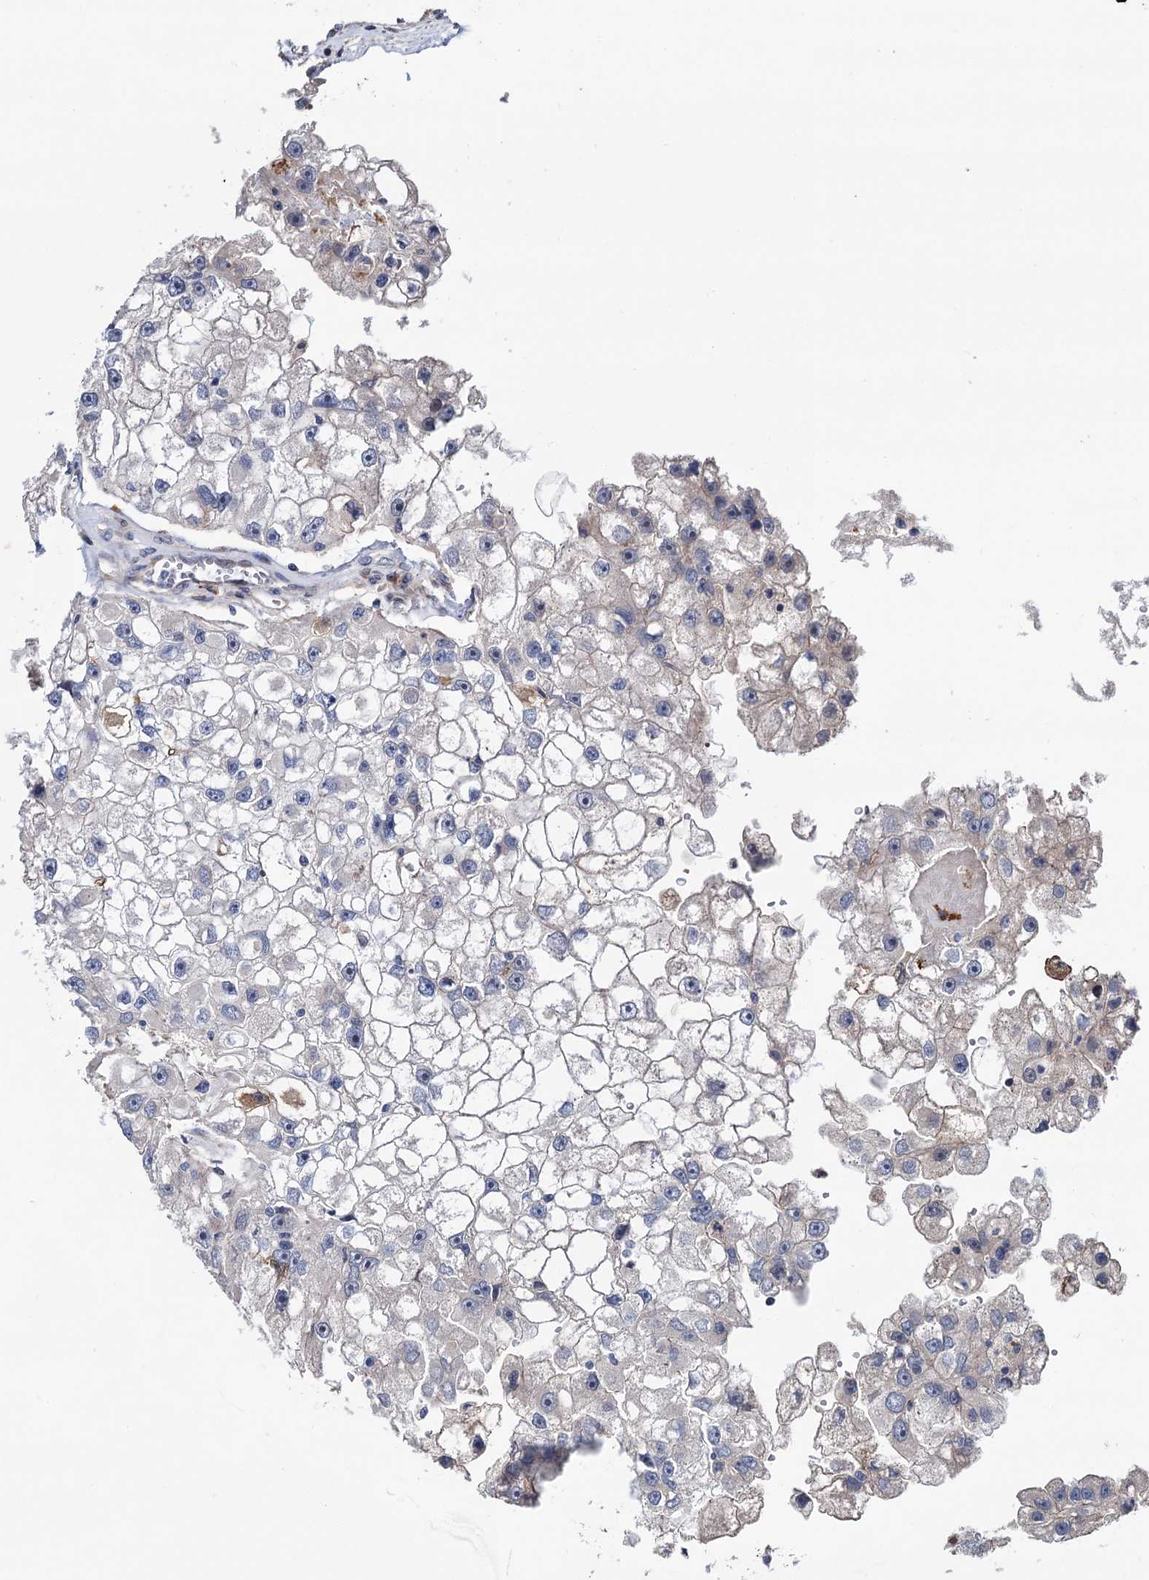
{"staining": {"intensity": "negative", "quantity": "none", "location": "none"}, "tissue": "renal cancer", "cell_type": "Tumor cells", "image_type": "cancer", "snomed": [{"axis": "morphology", "description": "Adenocarcinoma, NOS"}, {"axis": "topography", "description": "Kidney"}], "caption": "IHC photomicrograph of neoplastic tissue: renal adenocarcinoma stained with DAB exhibits no significant protein staining in tumor cells.", "gene": "UBR1", "patient": {"sex": "male", "age": 63}}